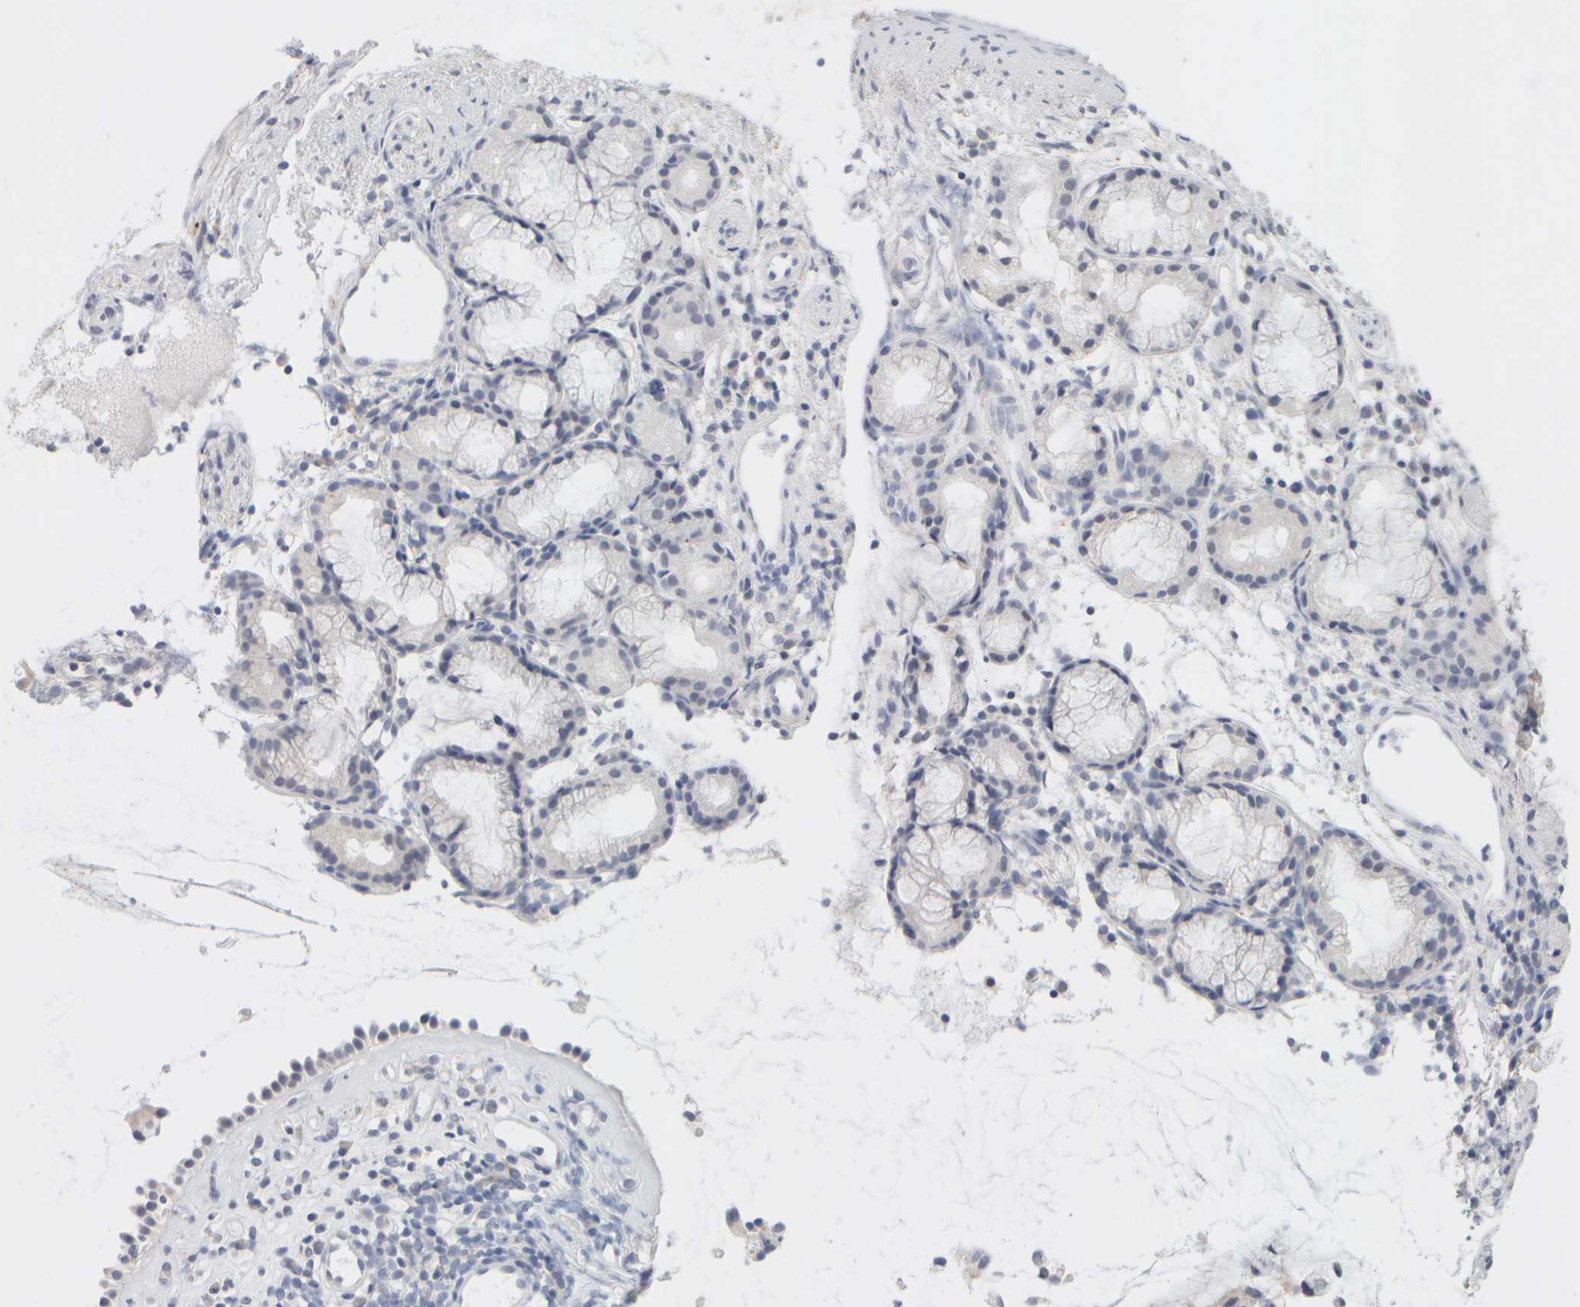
{"staining": {"intensity": "weak", "quantity": "<25%", "location": "cytoplasmic/membranous"}, "tissue": "nasopharynx", "cell_type": "Respiratory epithelial cells", "image_type": "normal", "snomed": [{"axis": "morphology", "description": "Normal tissue, NOS"}, {"axis": "topography", "description": "Nasopharynx"}], "caption": "Histopathology image shows no significant protein staining in respiratory epithelial cells of normal nasopharynx. (Brightfield microscopy of DAB (3,3'-diaminobenzidine) IHC at high magnification).", "gene": "ZNF112", "patient": {"sex": "female", "age": 42}}